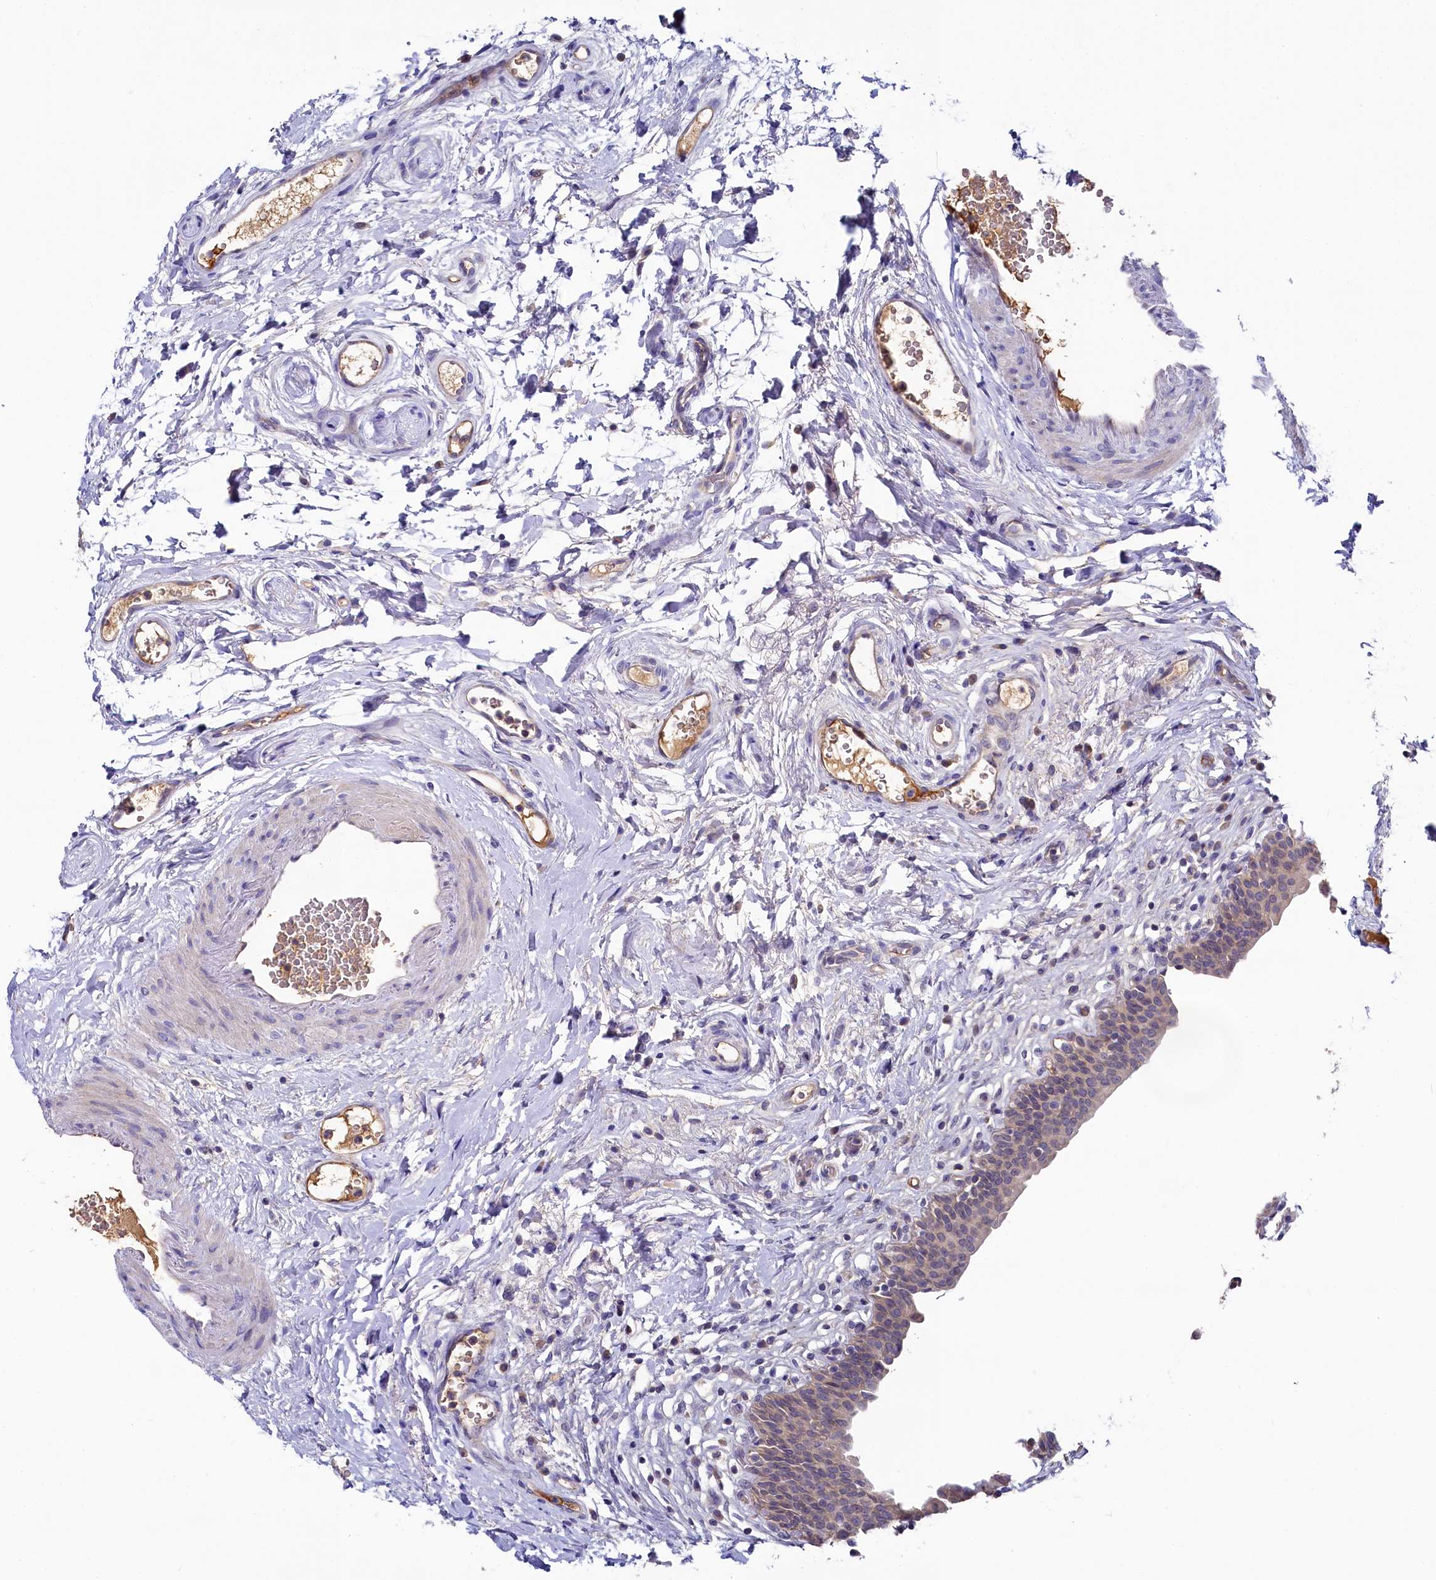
{"staining": {"intensity": "weak", "quantity": "25%-75%", "location": "cytoplasmic/membranous"}, "tissue": "urinary bladder", "cell_type": "Urothelial cells", "image_type": "normal", "snomed": [{"axis": "morphology", "description": "Normal tissue, NOS"}, {"axis": "topography", "description": "Urinary bladder"}], "caption": "About 25%-75% of urothelial cells in unremarkable urinary bladder show weak cytoplasmic/membranous protein positivity as visualized by brown immunohistochemical staining.", "gene": "SPINK9", "patient": {"sex": "male", "age": 83}}